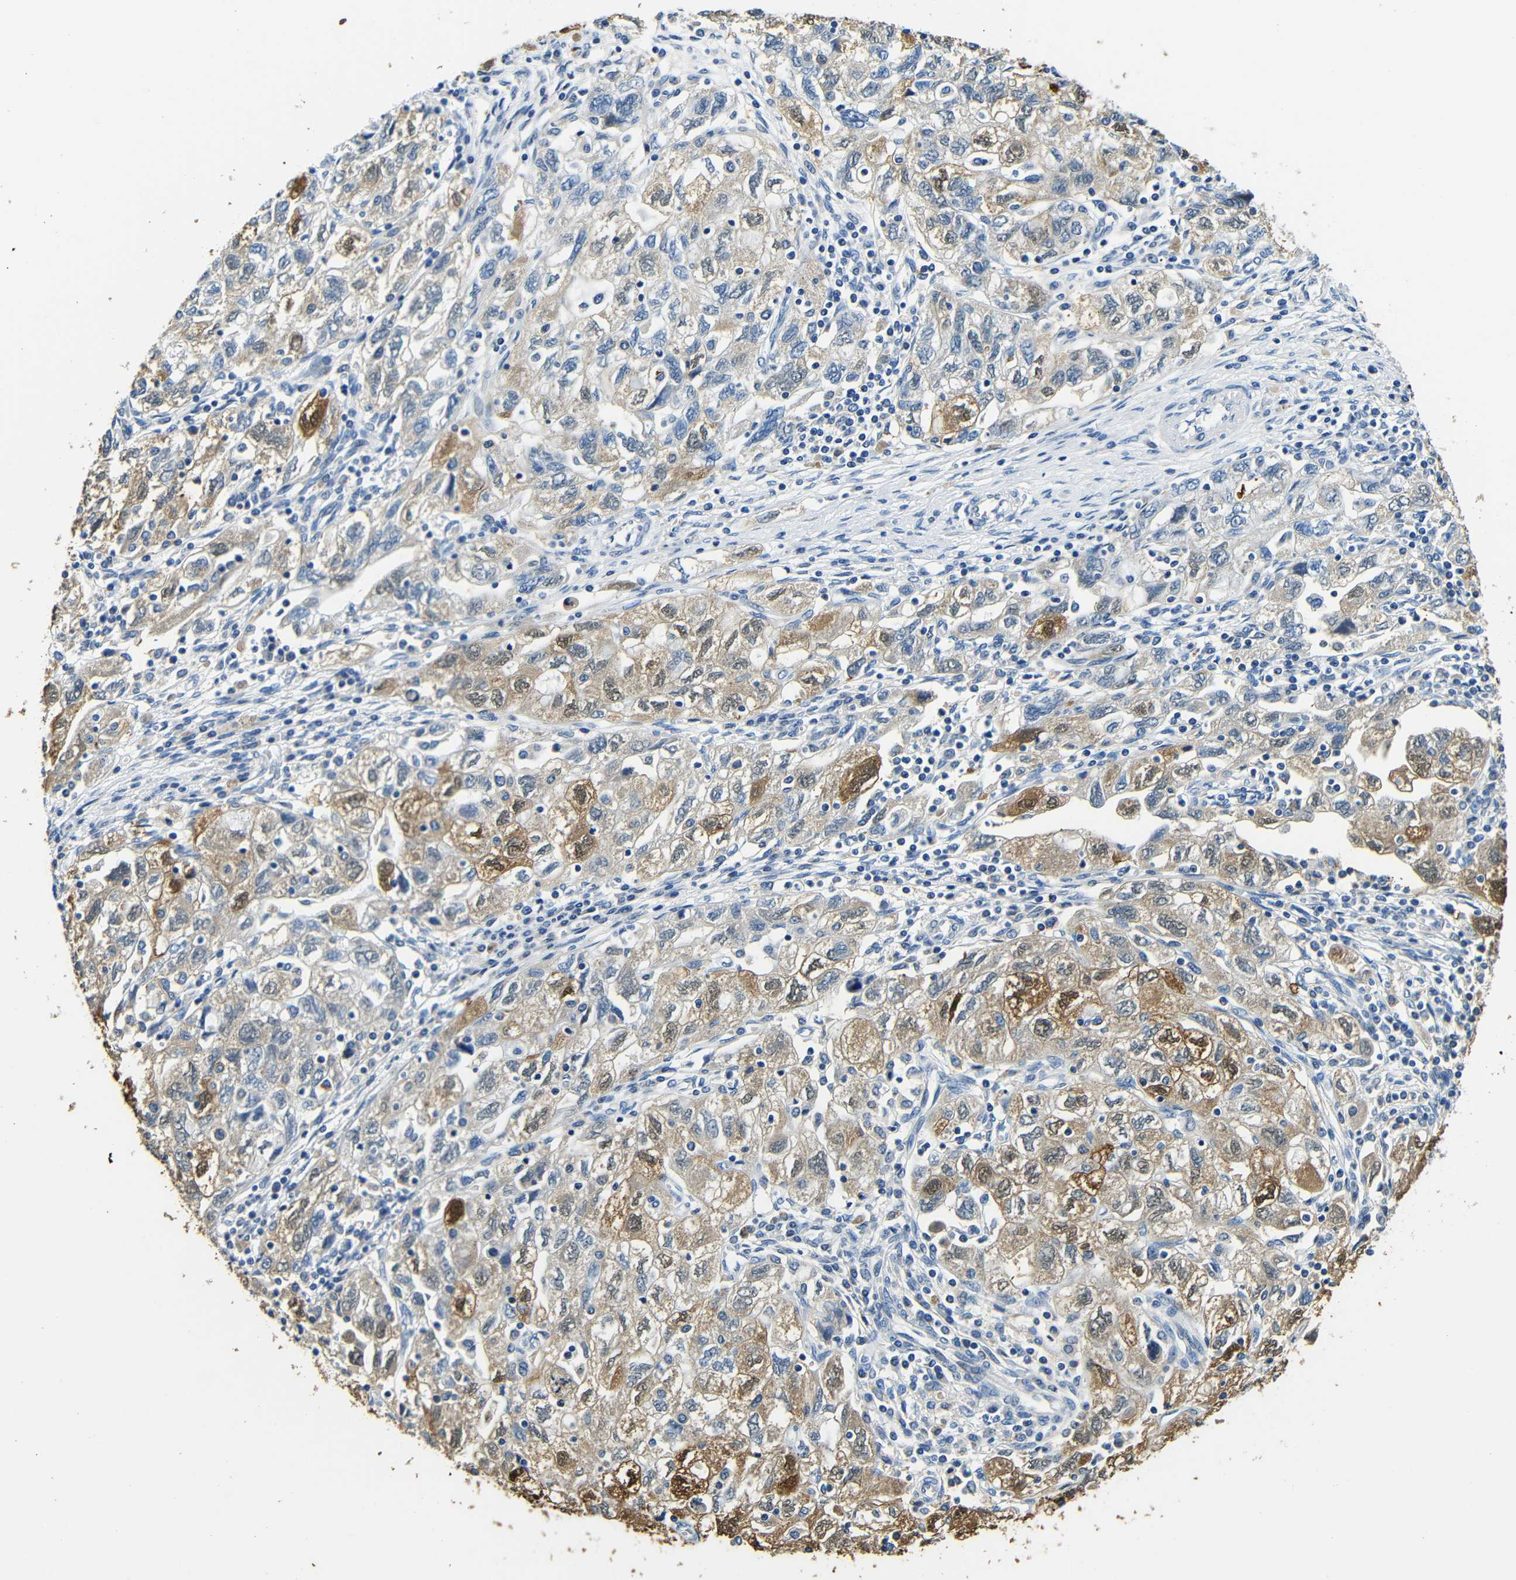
{"staining": {"intensity": "weak", "quantity": "25%-75%", "location": "cytoplasmic/membranous"}, "tissue": "ovarian cancer", "cell_type": "Tumor cells", "image_type": "cancer", "snomed": [{"axis": "morphology", "description": "Carcinoma, NOS"}, {"axis": "morphology", "description": "Cystadenocarcinoma, serous, NOS"}, {"axis": "topography", "description": "Ovary"}], "caption": "IHC photomicrograph of neoplastic tissue: human serous cystadenocarcinoma (ovarian) stained using IHC exhibits low levels of weak protein expression localized specifically in the cytoplasmic/membranous of tumor cells, appearing as a cytoplasmic/membranous brown color.", "gene": "FMO5", "patient": {"sex": "female", "age": 69}}